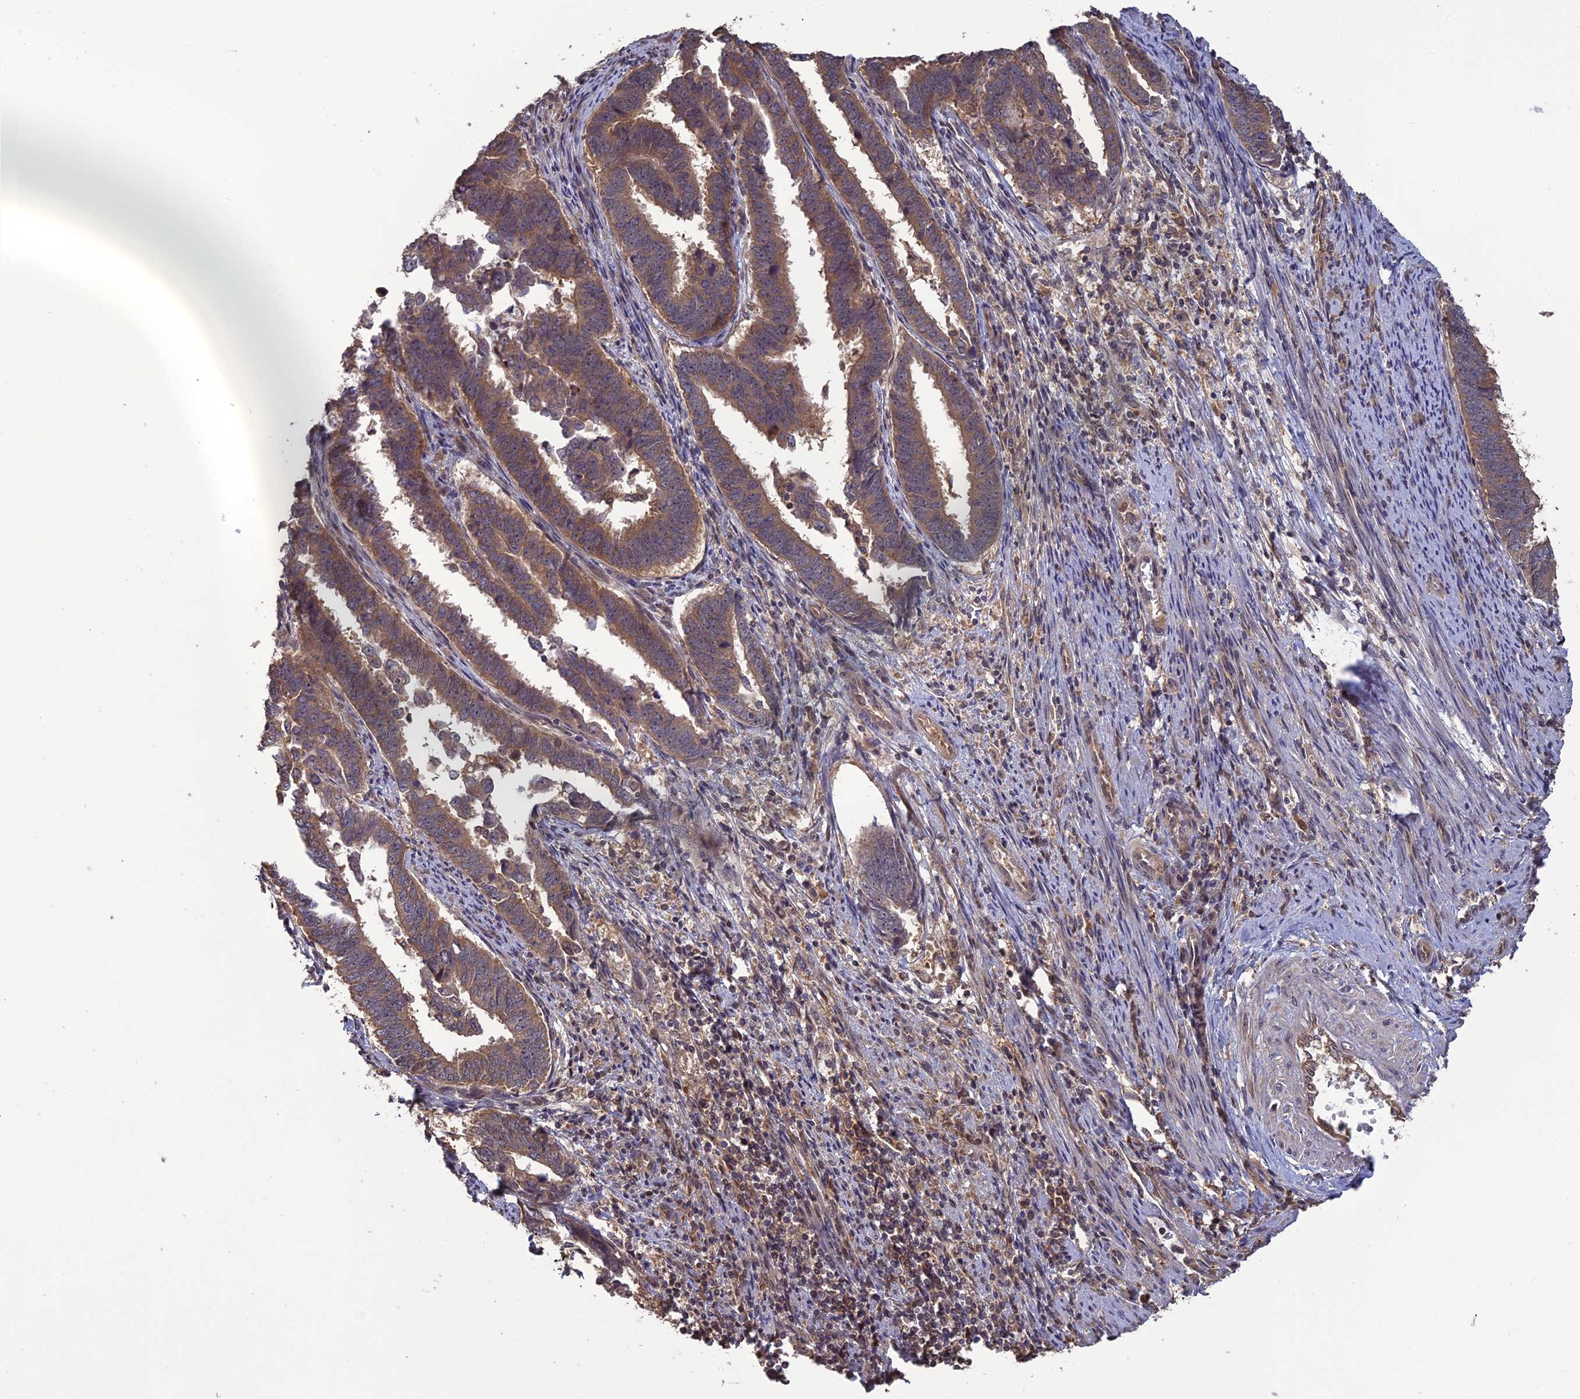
{"staining": {"intensity": "moderate", "quantity": ">75%", "location": "cytoplasmic/membranous"}, "tissue": "endometrial cancer", "cell_type": "Tumor cells", "image_type": "cancer", "snomed": [{"axis": "morphology", "description": "Adenocarcinoma, NOS"}, {"axis": "topography", "description": "Endometrium"}], "caption": "Brown immunohistochemical staining in endometrial adenocarcinoma reveals moderate cytoplasmic/membranous positivity in about >75% of tumor cells.", "gene": "LIN37", "patient": {"sex": "female", "age": 75}}